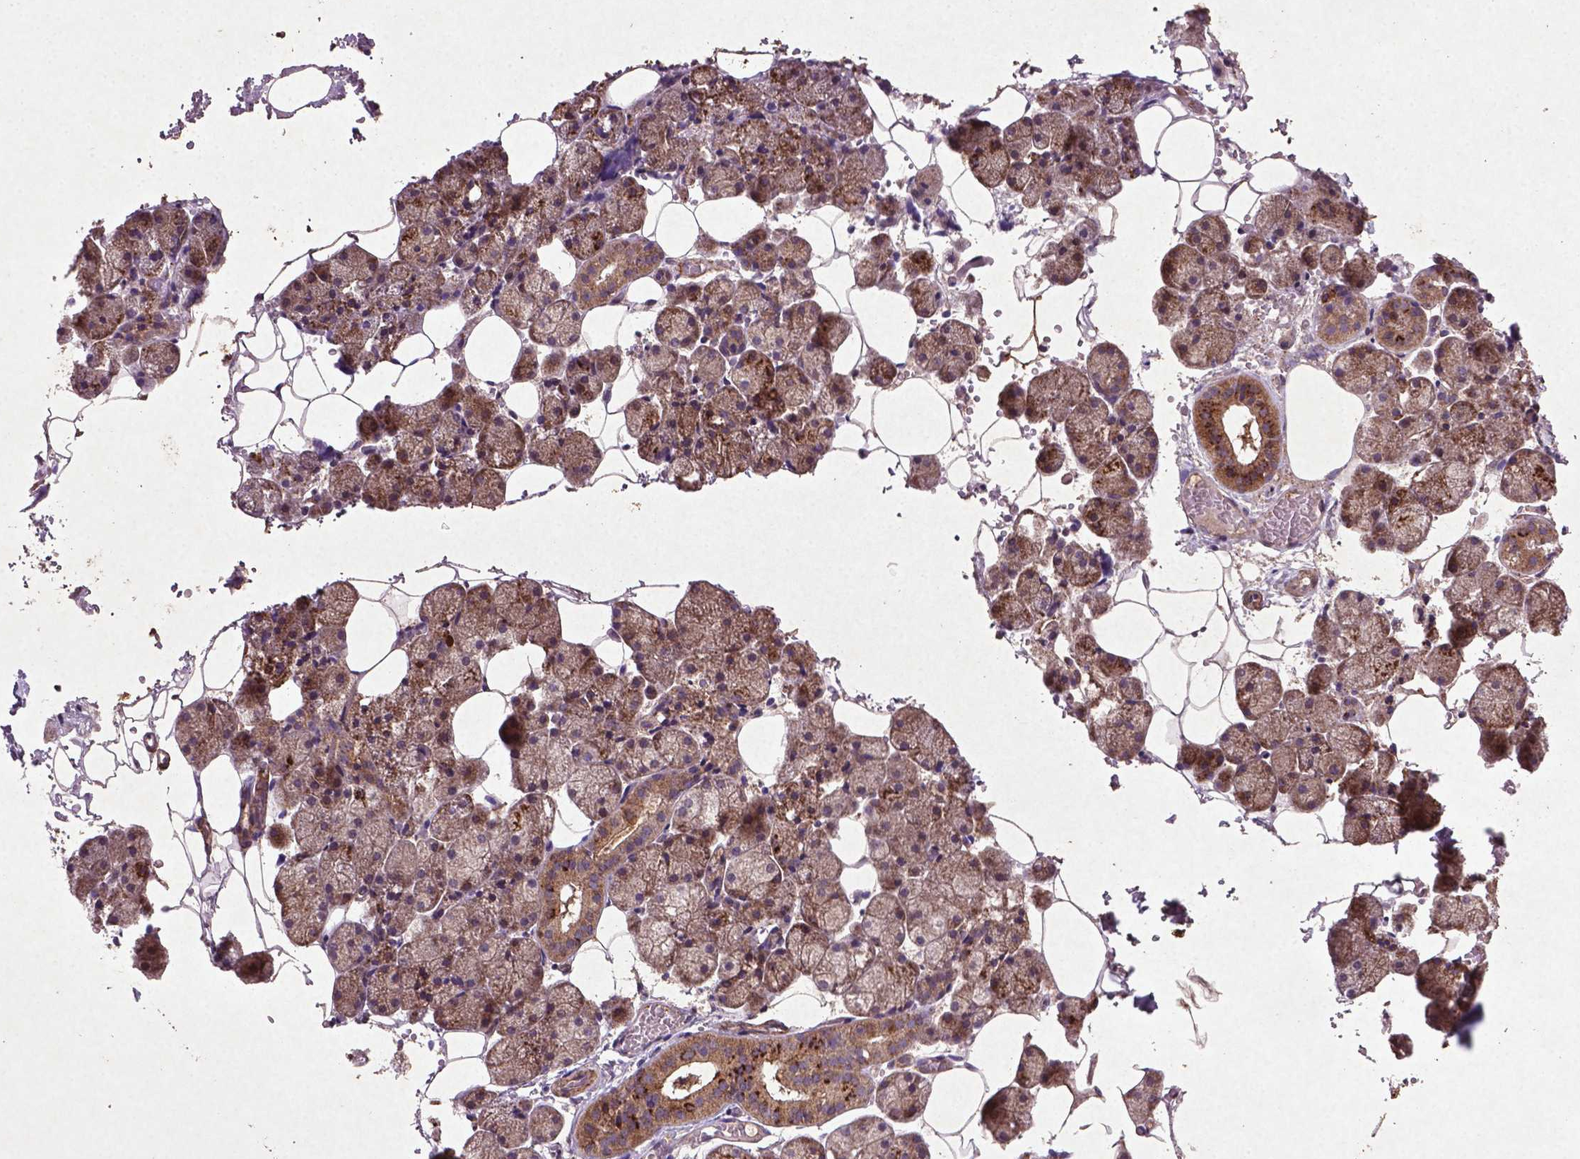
{"staining": {"intensity": "moderate", "quantity": ">75%", "location": "cytoplasmic/membranous"}, "tissue": "salivary gland", "cell_type": "Glandular cells", "image_type": "normal", "snomed": [{"axis": "morphology", "description": "Normal tissue, NOS"}, {"axis": "topography", "description": "Salivary gland"}], "caption": "High-magnification brightfield microscopy of benign salivary gland stained with DAB (brown) and counterstained with hematoxylin (blue). glandular cells exhibit moderate cytoplasmic/membranous expression is appreciated in about>75% of cells.", "gene": "MTOR", "patient": {"sex": "male", "age": 38}}